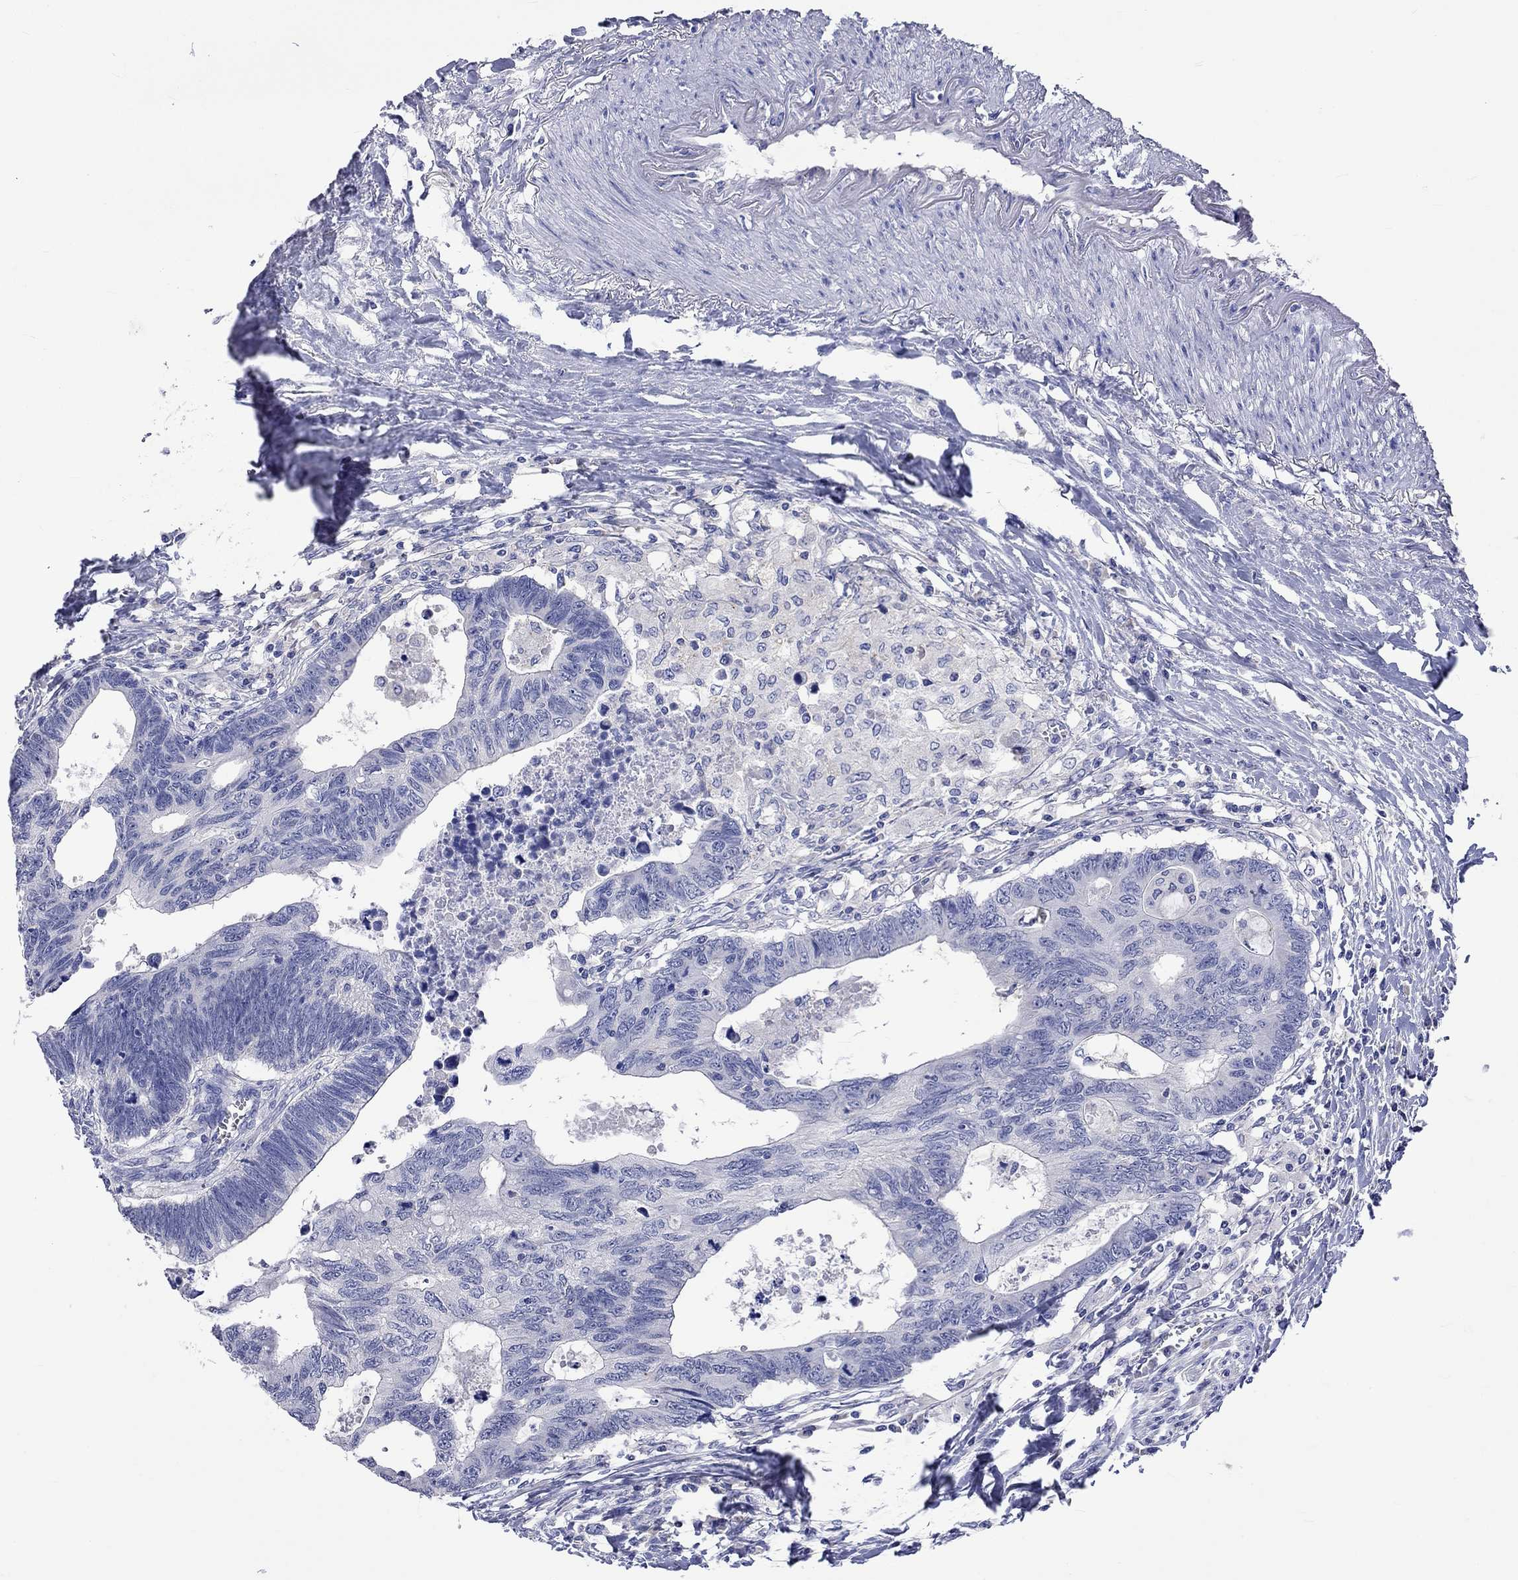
{"staining": {"intensity": "negative", "quantity": "none", "location": "none"}, "tissue": "colorectal cancer", "cell_type": "Tumor cells", "image_type": "cancer", "snomed": [{"axis": "morphology", "description": "Adenocarcinoma, NOS"}, {"axis": "topography", "description": "Colon"}], "caption": "This is an immunohistochemistry (IHC) image of human colorectal cancer. There is no expression in tumor cells.", "gene": "LRFN4", "patient": {"sex": "female", "age": 77}}